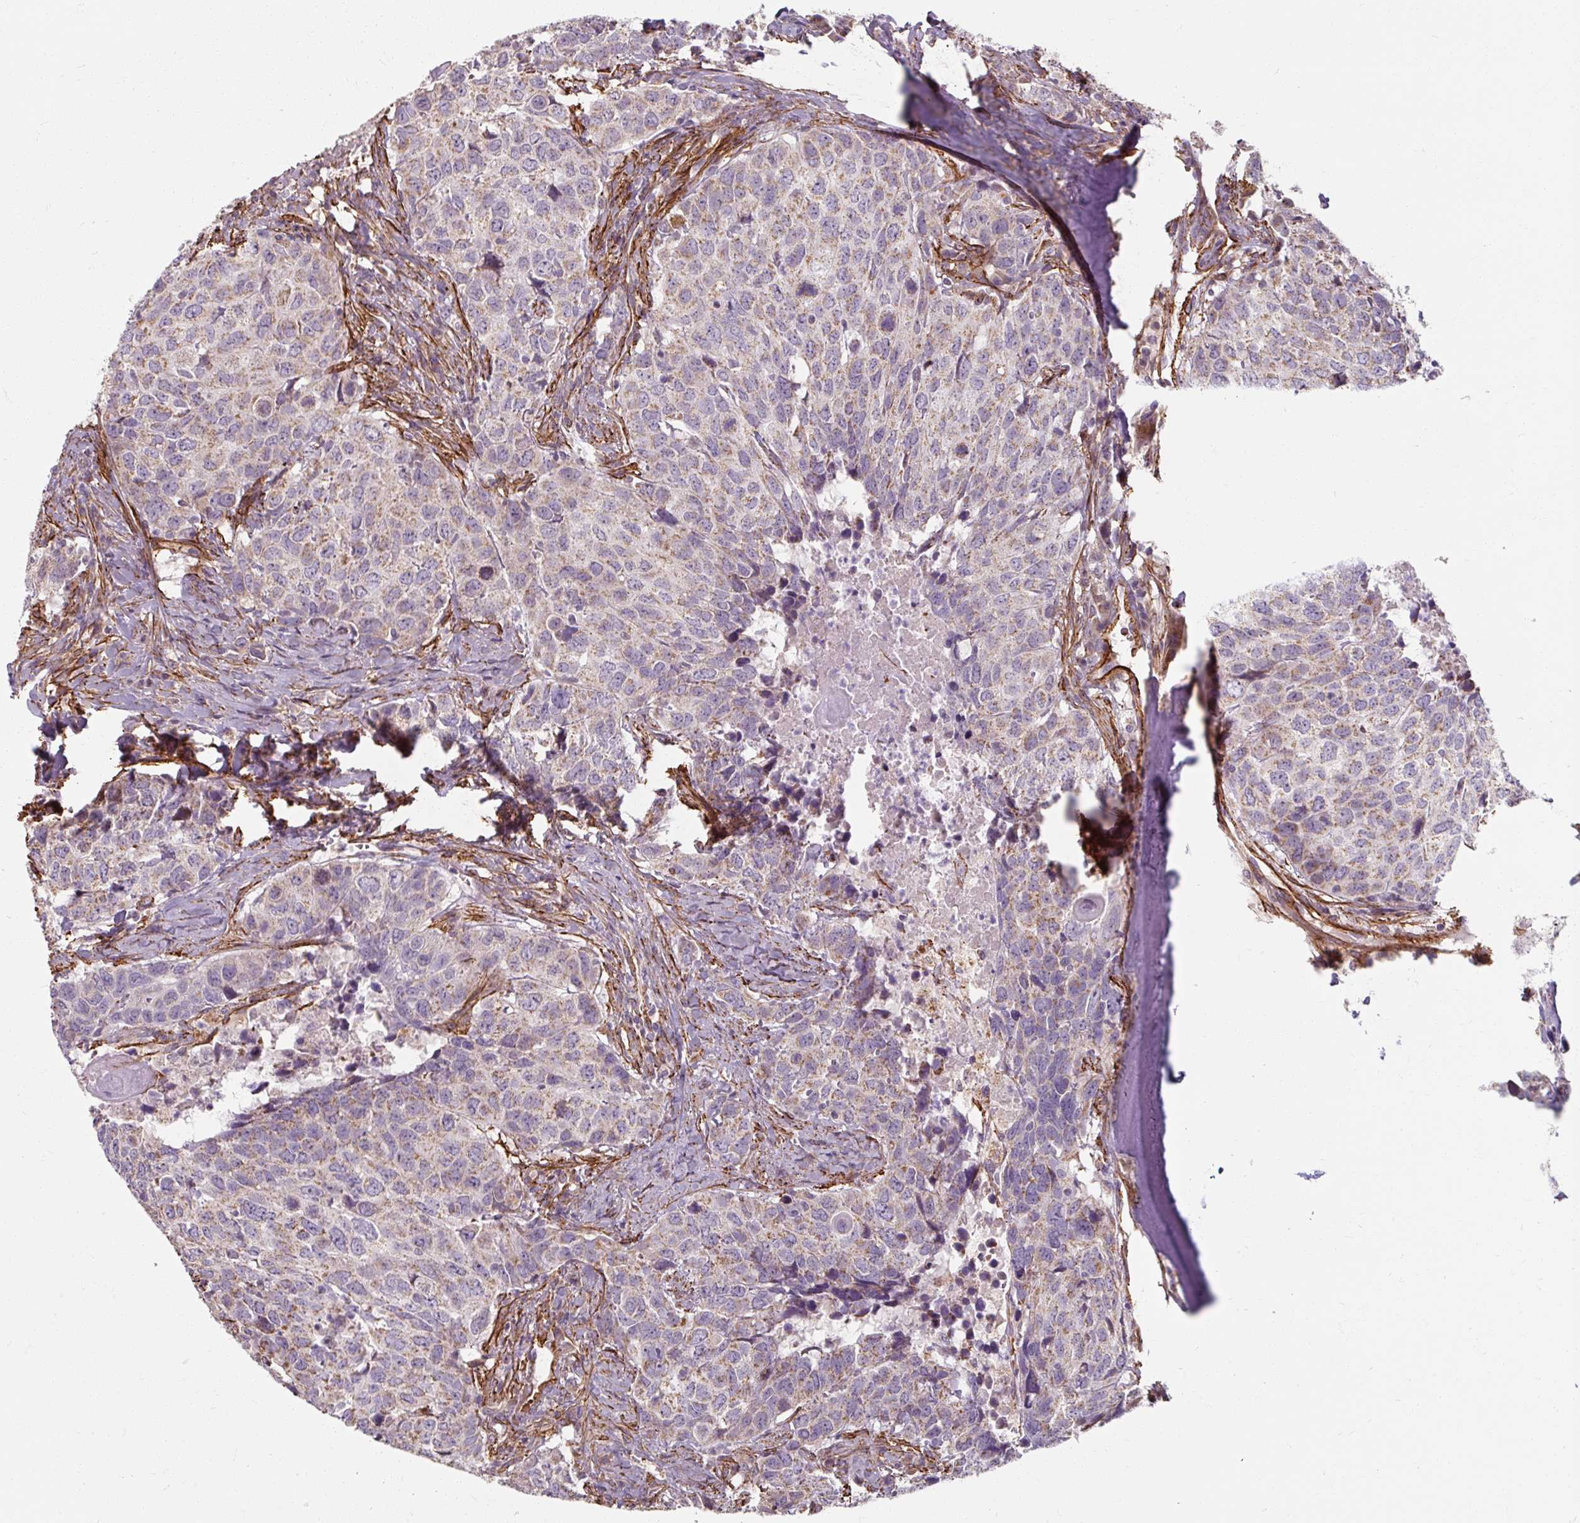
{"staining": {"intensity": "weak", "quantity": "<25%", "location": "cytoplasmic/membranous"}, "tissue": "head and neck cancer", "cell_type": "Tumor cells", "image_type": "cancer", "snomed": [{"axis": "morphology", "description": "Normal tissue, NOS"}, {"axis": "morphology", "description": "Squamous cell carcinoma, NOS"}, {"axis": "topography", "description": "Skeletal muscle"}, {"axis": "topography", "description": "Vascular tissue"}, {"axis": "topography", "description": "Peripheral nerve tissue"}, {"axis": "topography", "description": "Head-Neck"}], "caption": "Immunohistochemistry of human squamous cell carcinoma (head and neck) shows no expression in tumor cells. (Immunohistochemistry (ihc), brightfield microscopy, high magnification).", "gene": "MRPS5", "patient": {"sex": "male", "age": 66}}